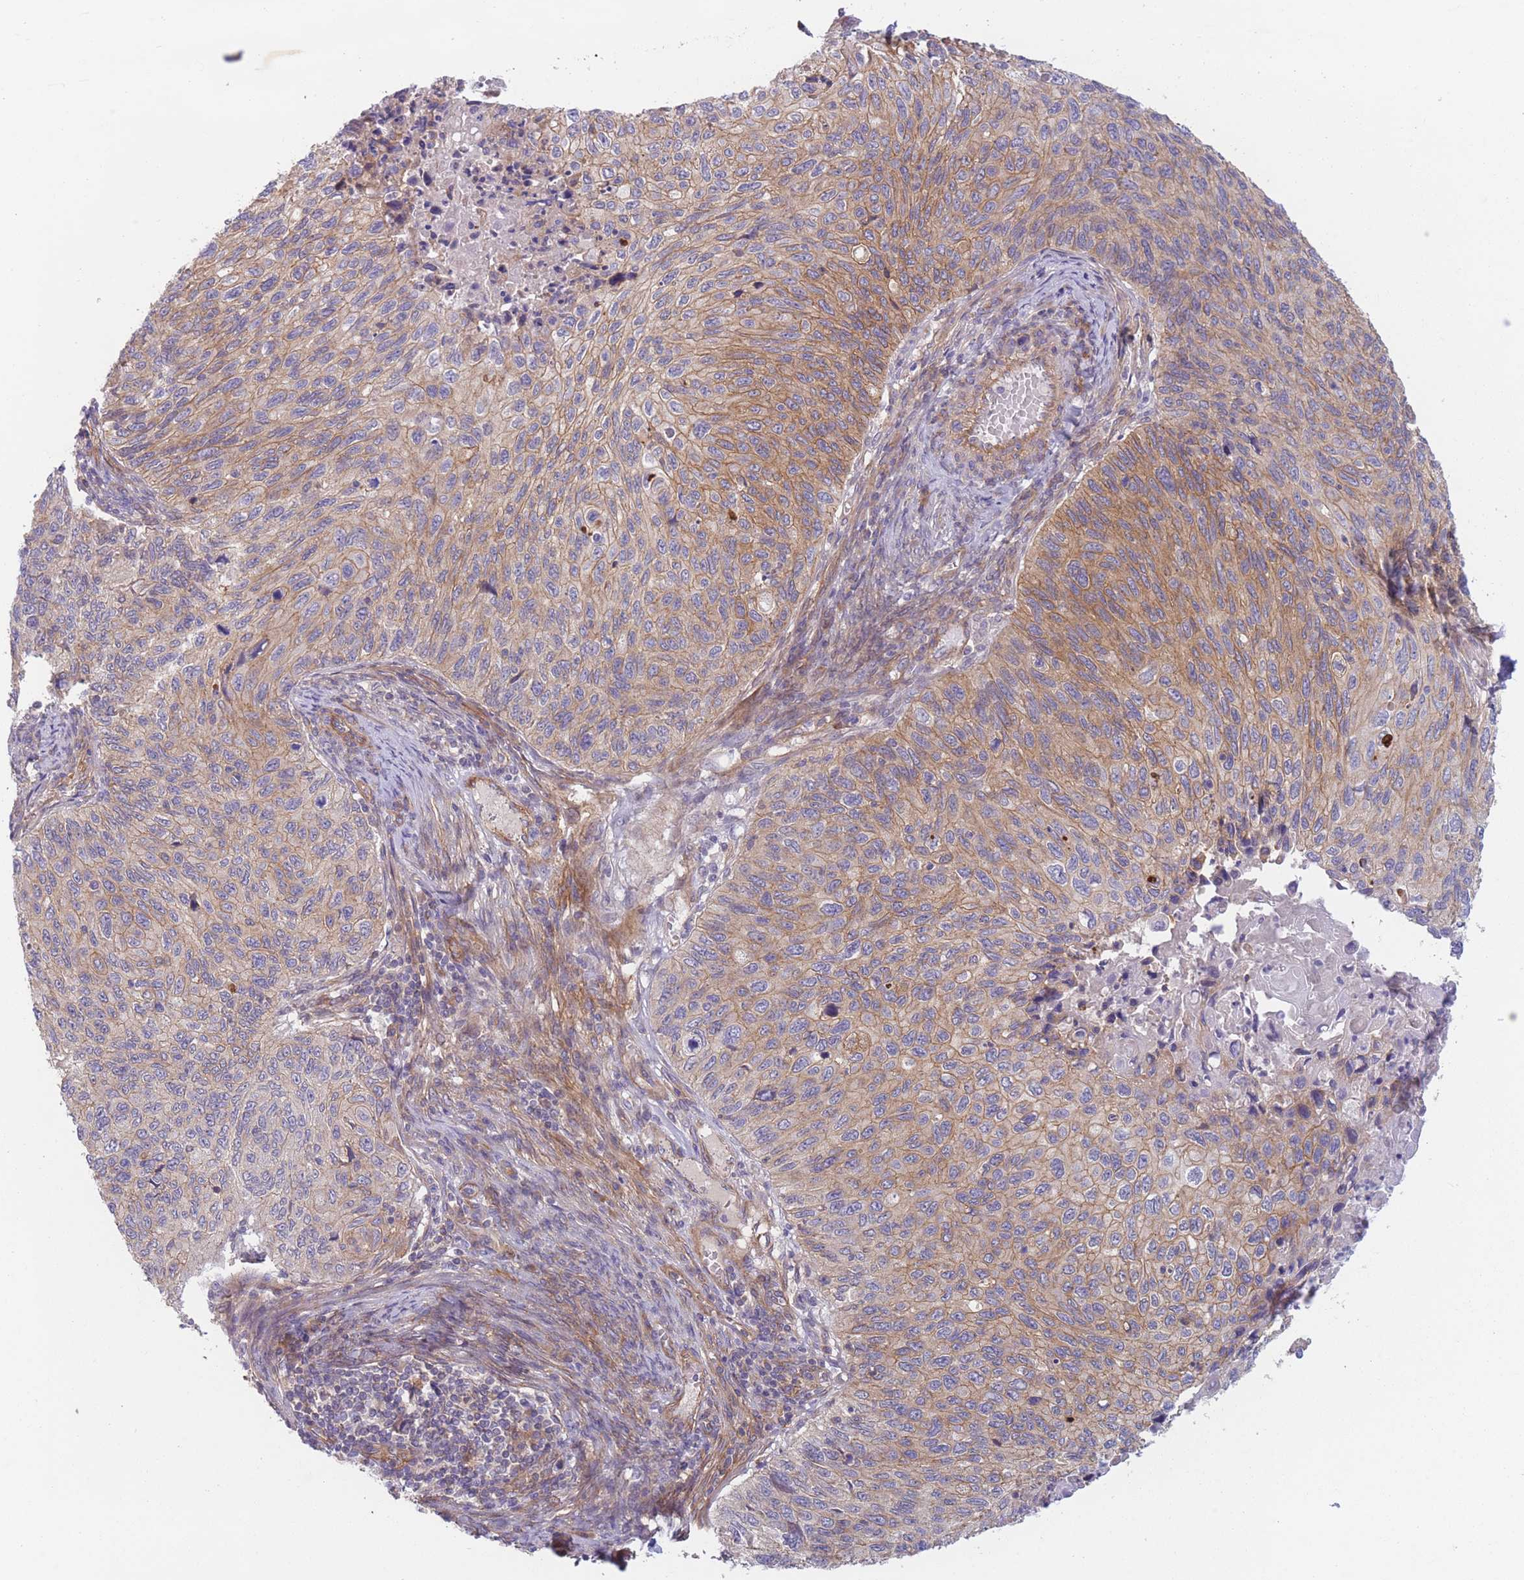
{"staining": {"intensity": "moderate", "quantity": ">75%", "location": "cytoplasmic/membranous"}, "tissue": "cervical cancer", "cell_type": "Tumor cells", "image_type": "cancer", "snomed": [{"axis": "morphology", "description": "Squamous cell carcinoma, NOS"}, {"axis": "topography", "description": "Cervix"}], "caption": "Cervical cancer (squamous cell carcinoma) was stained to show a protein in brown. There is medium levels of moderate cytoplasmic/membranous expression in approximately >75% of tumor cells. Using DAB (3,3'-diaminobenzidine) (brown) and hematoxylin (blue) stains, captured at high magnification using brightfield microscopy.", "gene": "WDR93", "patient": {"sex": "female", "age": 70}}